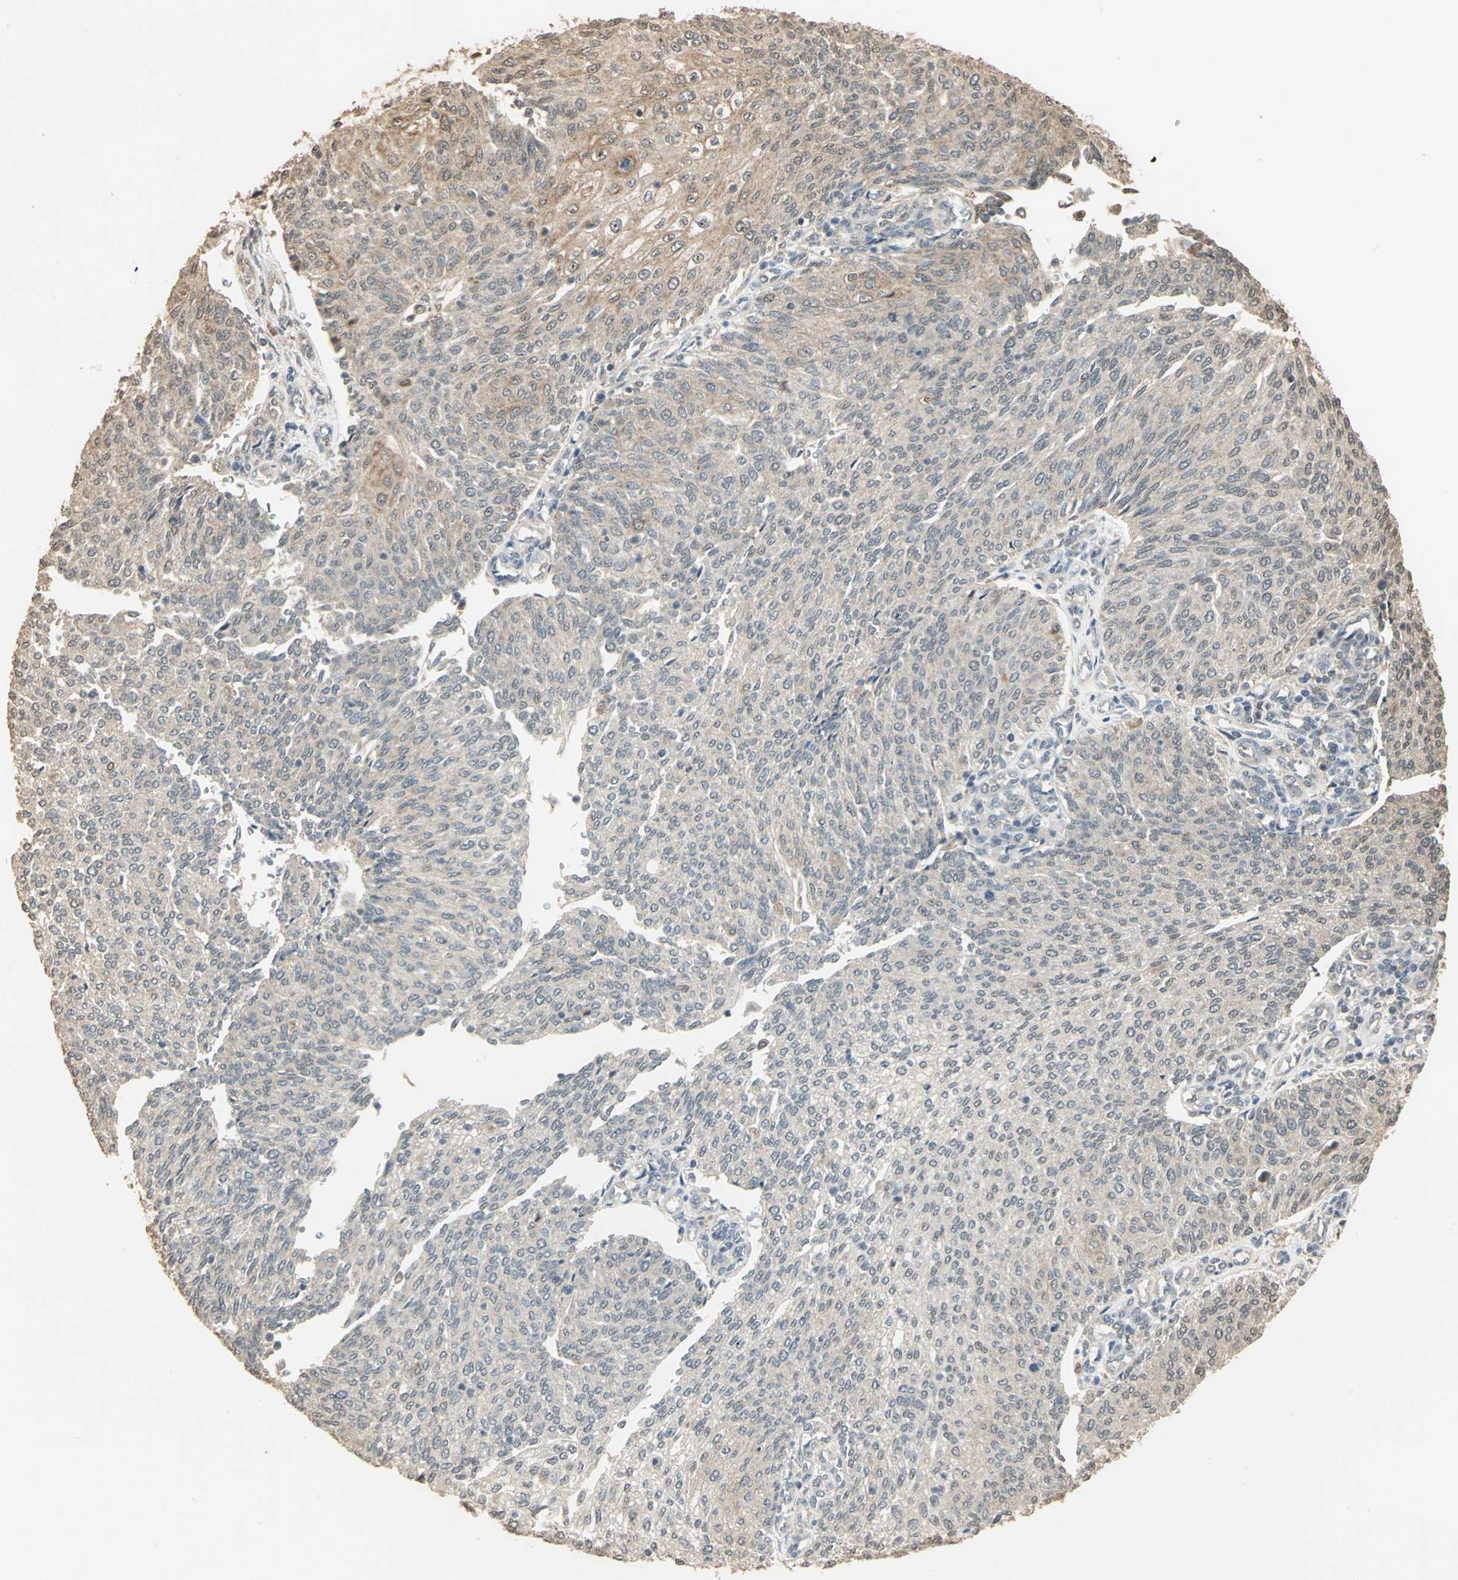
{"staining": {"intensity": "weak", "quantity": "<25%", "location": "cytoplasmic/membranous"}, "tissue": "urothelial cancer", "cell_type": "Tumor cells", "image_type": "cancer", "snomed": [{"axis": "morphology", "description": "Urothelial carcinoma, Low grade"}, {"axis": "topography", "description": "Urinary bladder"}], "caption": "Immunohistochemical staining of human low-grade urothelial carcinoma displays no significant expression in tumor cells.", "gene": "UCHL5", "patient": {"sex": "female", "age": 79}}